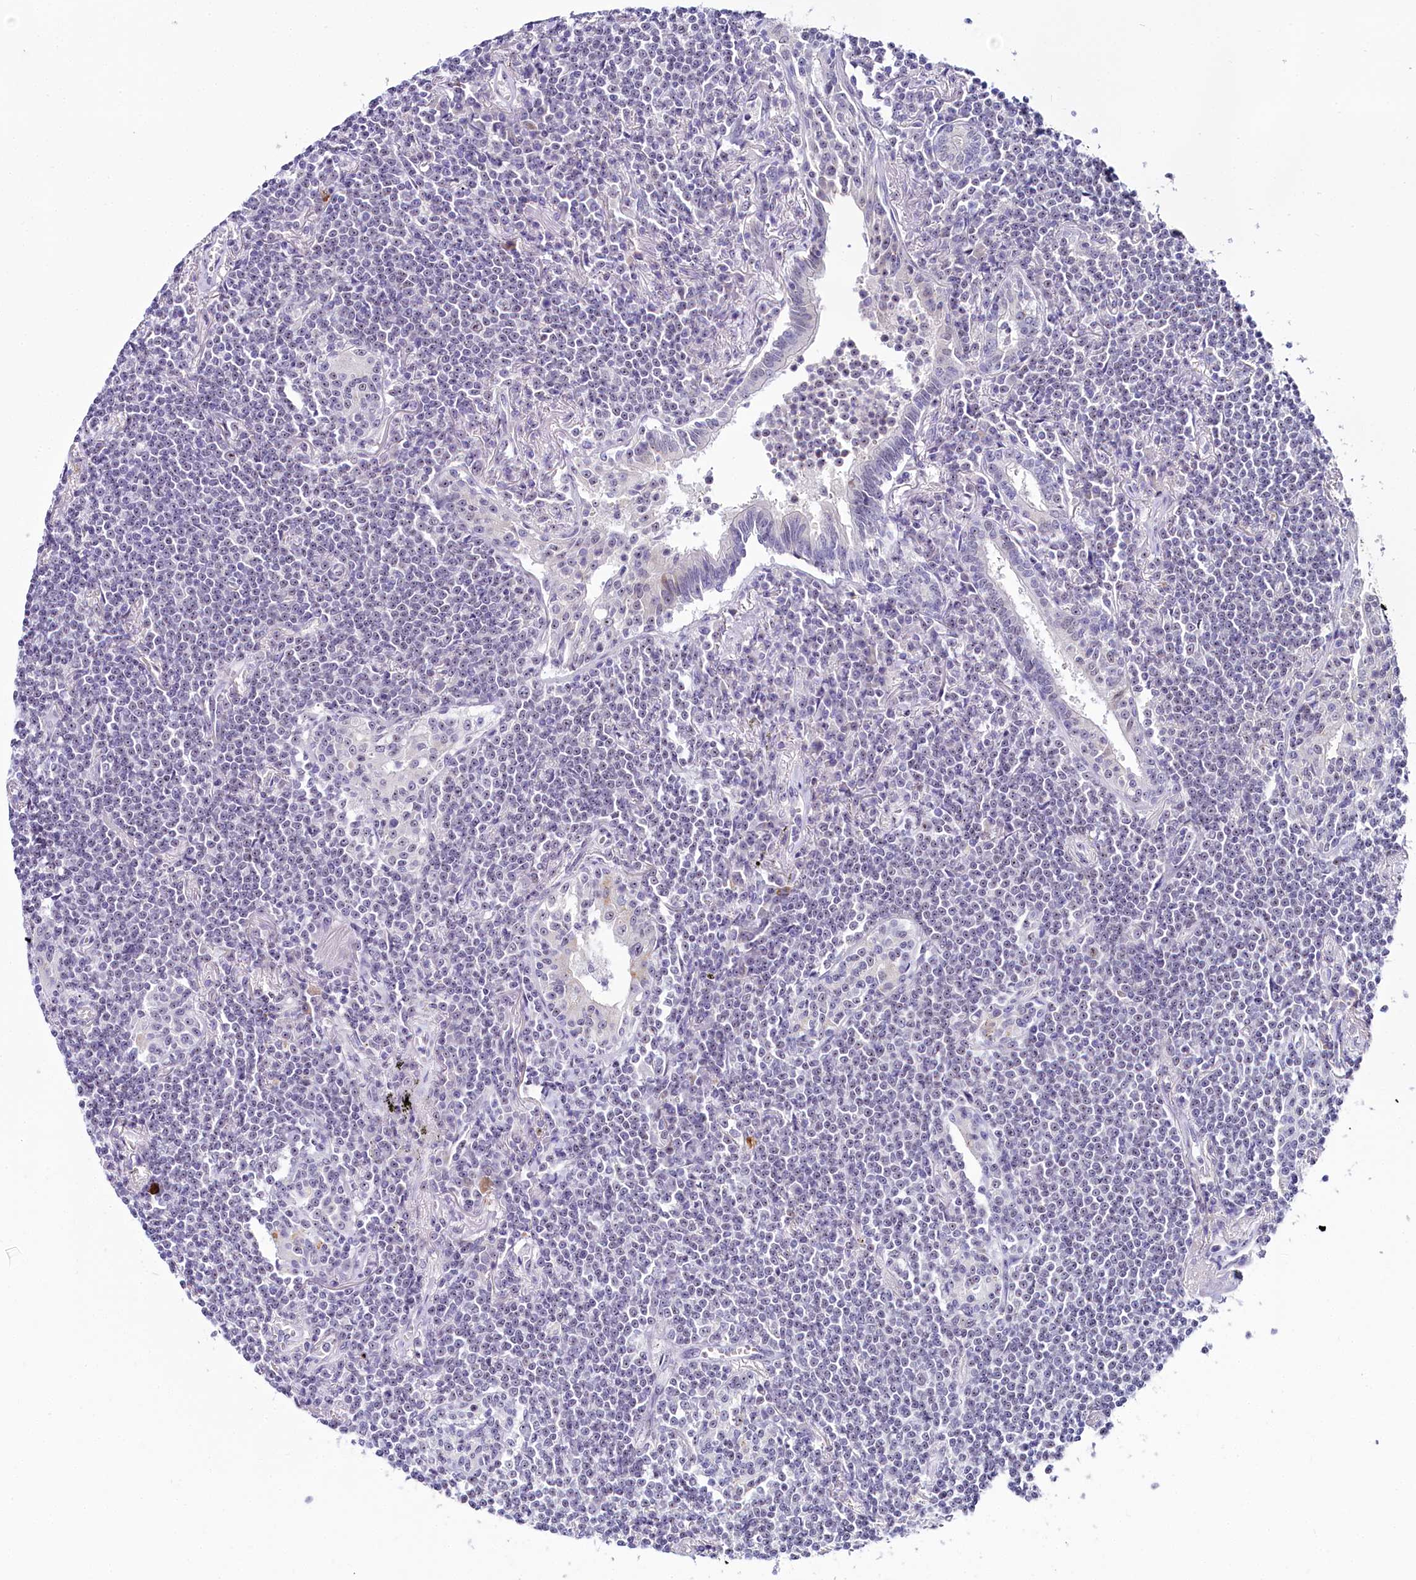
{"staining": {"intensity": "negative", "quantity": "none", "location": "none"}, "tissue": "lymphoma", "cell_type": "Tumor cells", "image_type": "cancer", "snomed": [{"axis": "morphology", "description": "Malignant lymphoma, non-Hodgkin's type, Low grade"}, {"axis": "topography", "description": "Lung"}], "caption": "Tumor cells show no significant protein staining in lymphoma.", "gene": "TCOF1", "patient": {"sex": "female", "age": 71}}